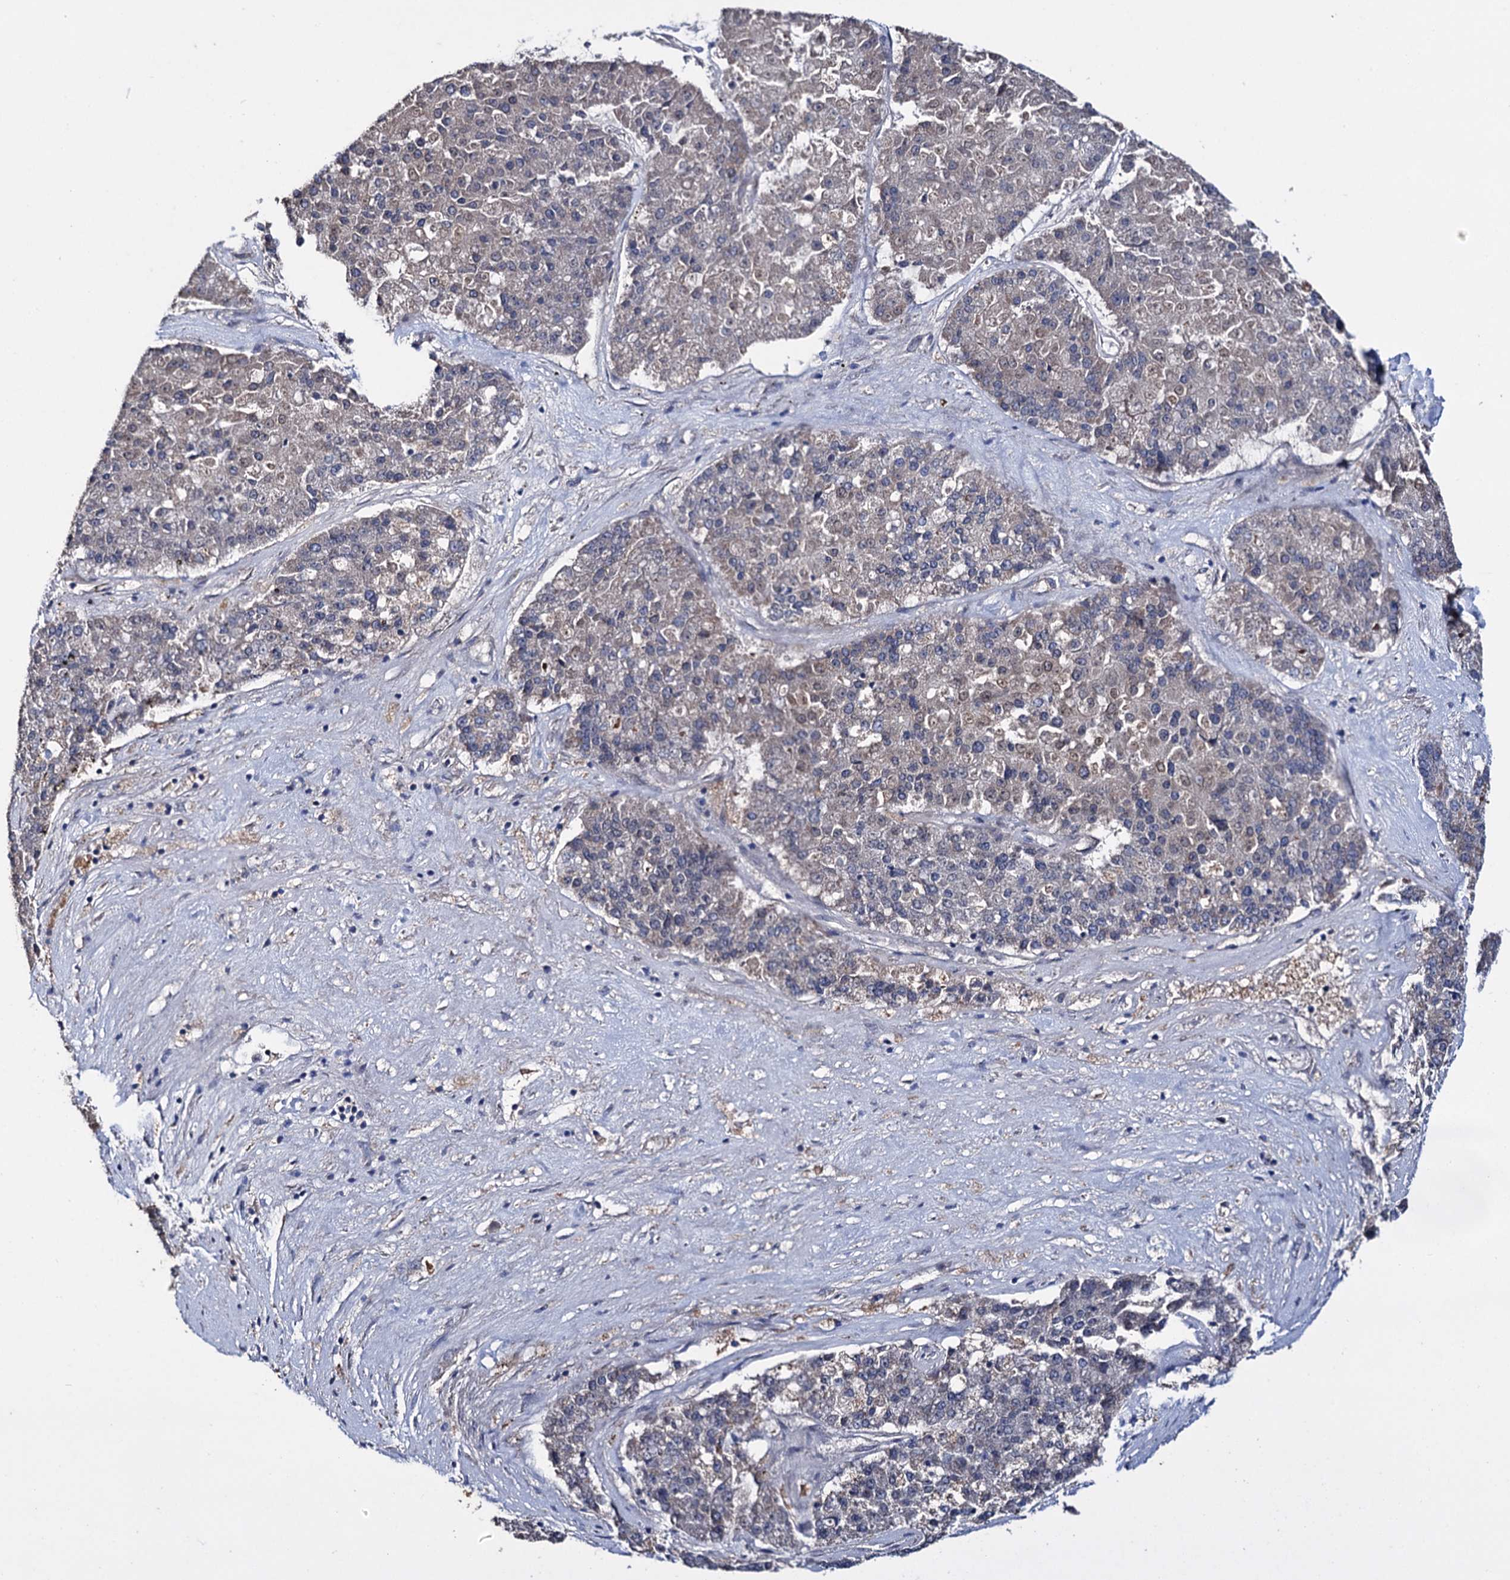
{"staining": {"intensity": "negative", "quantity": "none", "location": "none"}, "tissue": "pancreatic cancer", "cell_type": "Tumor cells", "image_type": "cancer", "snomed": [{"axis": "morphology", "description": "Adenocarcinoma, NOS"}, {"axis": "topography", "description": "Pancreas"}], "caption": "The immunohistochemistry image has no significant positivity in tumor cells of adenocarcinoma (pancreatic) tissue. The staining was performed using DAB to visualize the protein expression in brown, while the nuclei were stained in blue with hematoxylin (Magnification: 20x).", "gene": "CLPB", "patient": {"sex": "male", "age": 50}}